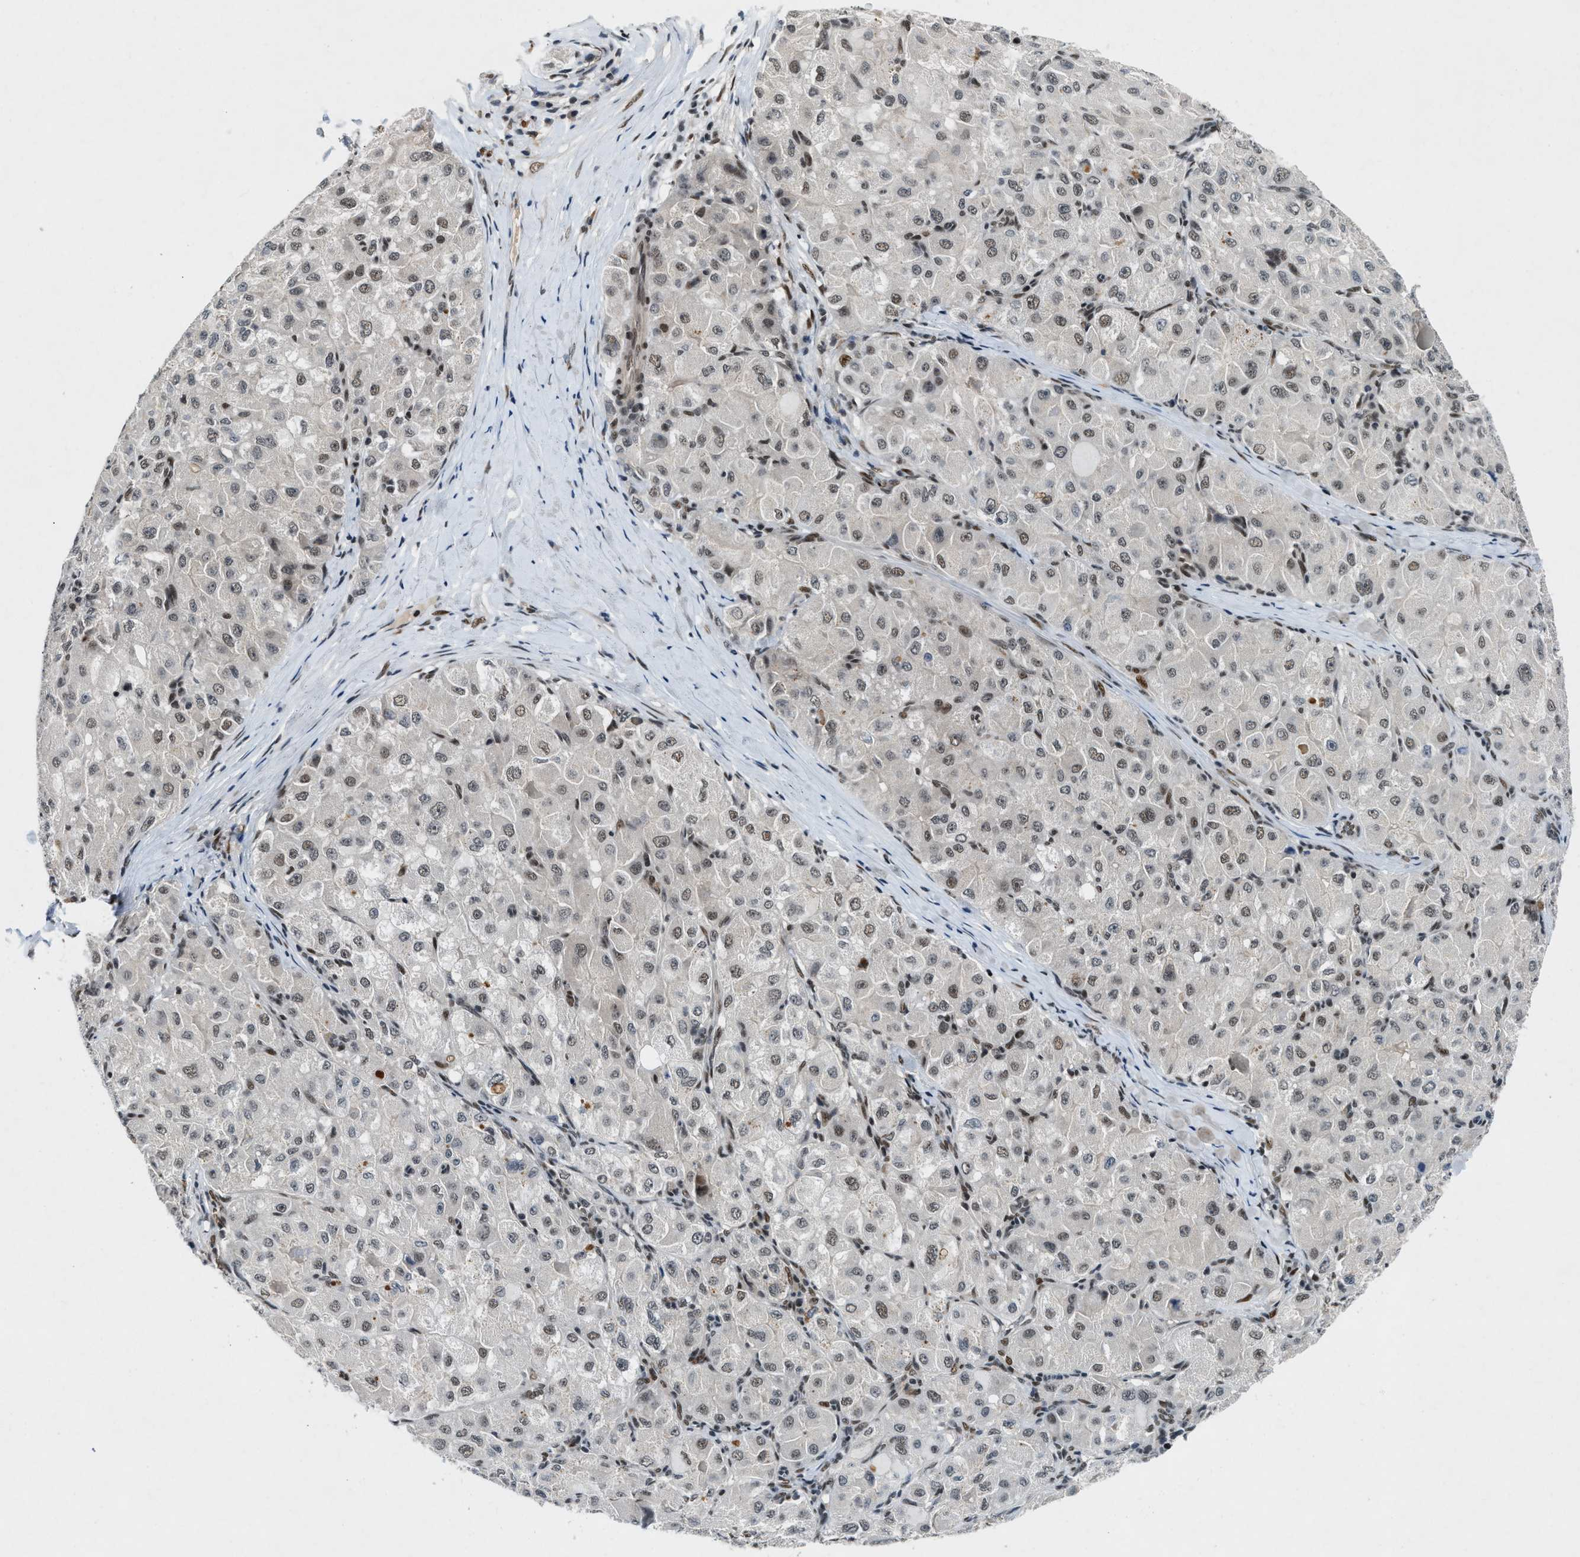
{"staining": {"intensity": "weak", "quantity": ">75%", "location": "nuclear"}, "tissue": "liver cancer", "cell_type": "Tumor cells", "image_type": "cancer", "snomed": [{"axis": "morphology", "description": "Carcinoma, Hepatocellular, NOS"}, {"axis": "topography", "description": "Liver"}], "caption": "Liver cancer was stained to show a protein in brown. There is low levels of weak nuclear positivity in about >75% of tumor cells.", "gene": "NCOA1", "patient": {"sex": "male", "age": 80}}